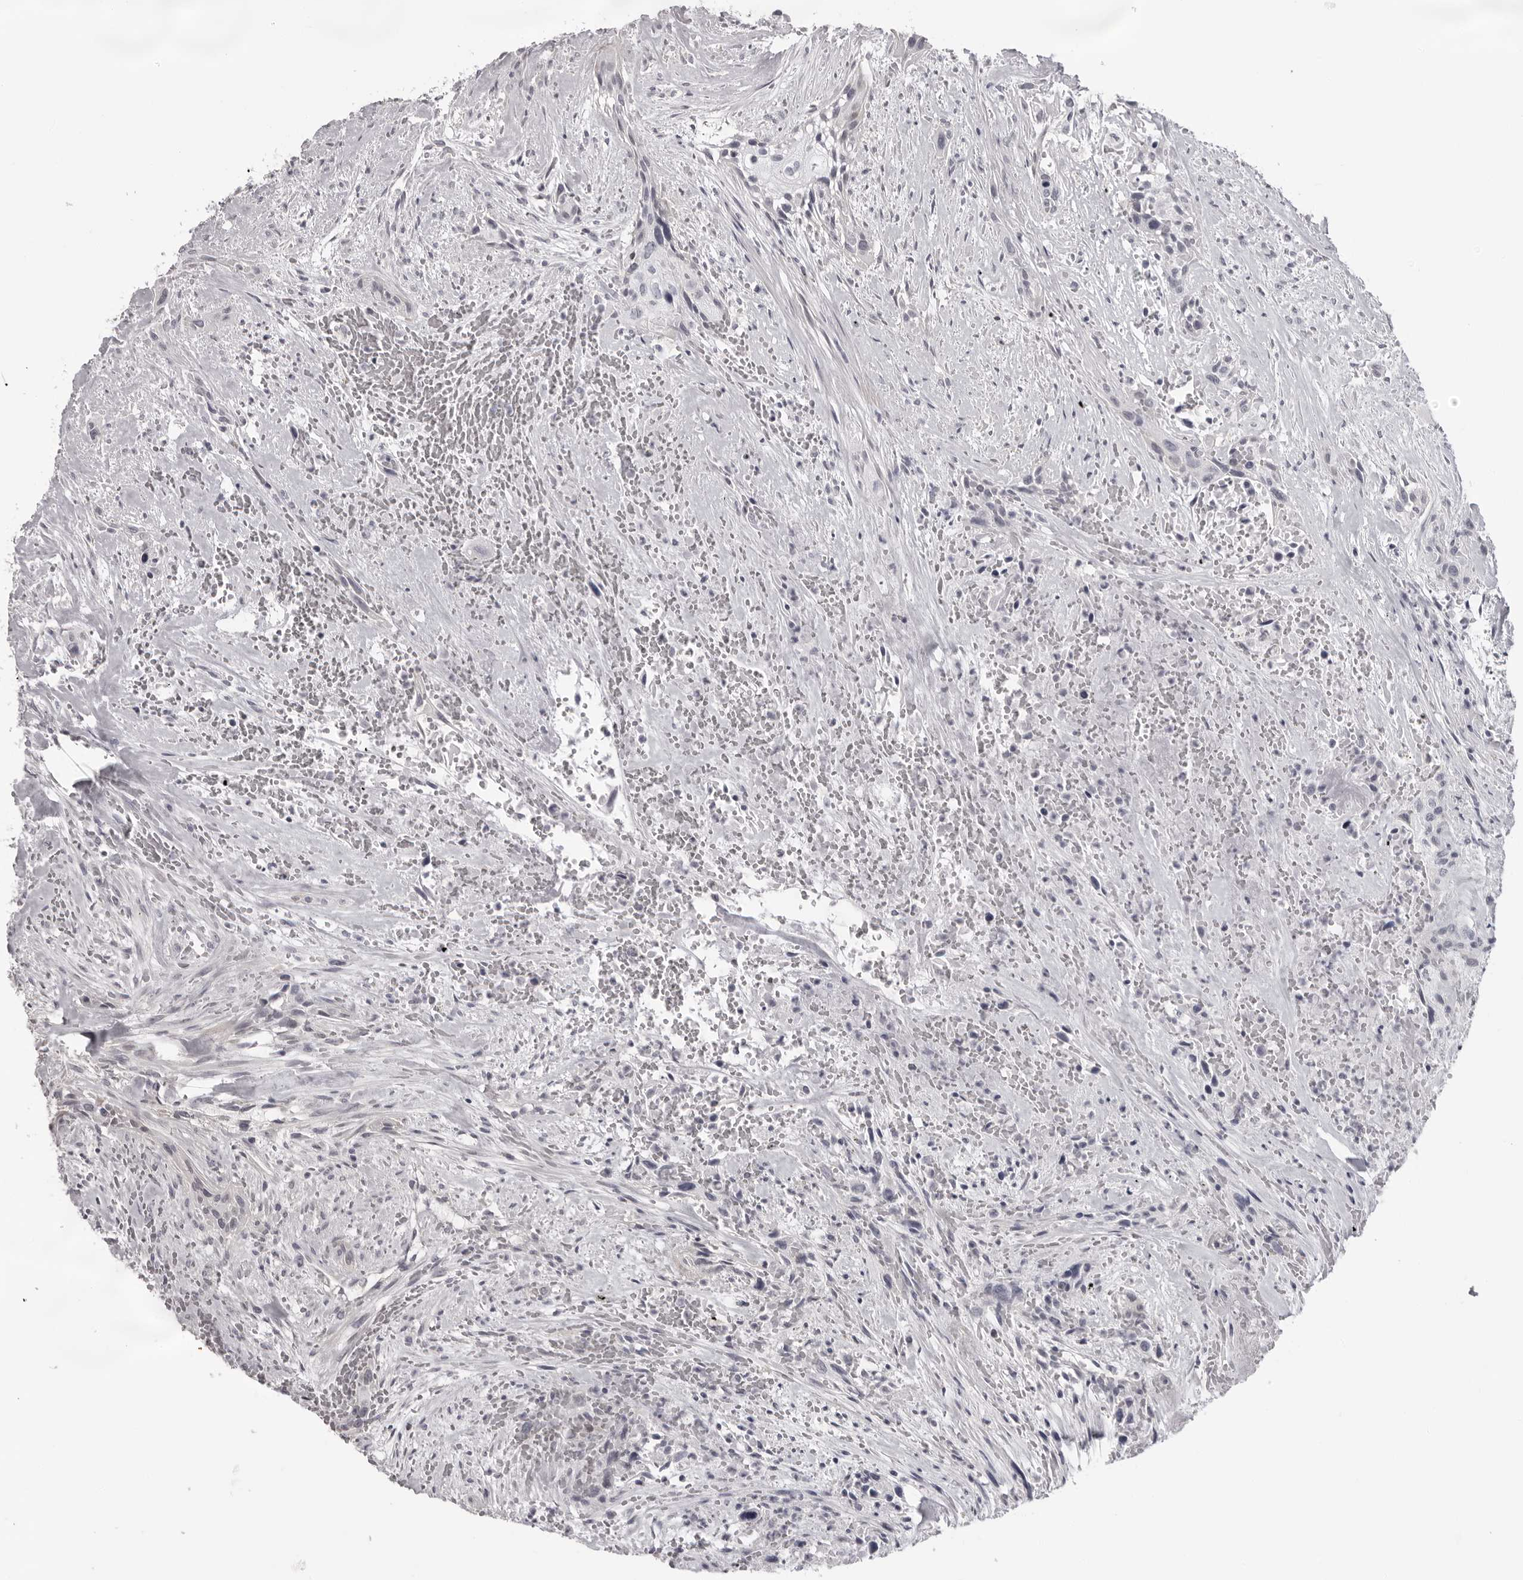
{"staining": {"intensity": "negative", "quantity": "none", "location": "none"}, "tissue": "urothelial cancer", "cell_type": "Tumor cells", "image_type": "cancer", "snomed": [{"axis": "morphology", "description": "Urothelial carcinoma, High grade"}, {"axis": "topography", "description": "Urinary bladder"}], "caption": "Immunohistochemistry (IHC) micrograph of human urothelial cancer stained for a protein (brown), which exhibits no staining in tumor cells. The staining was performed using DAB to visualize the protein expression in brown, while the nuclei were stained in blue with hematoxylin (Magnification: 20x).", "gene": "DNALI1", "patient": {"sex": "male", "age": 35}}